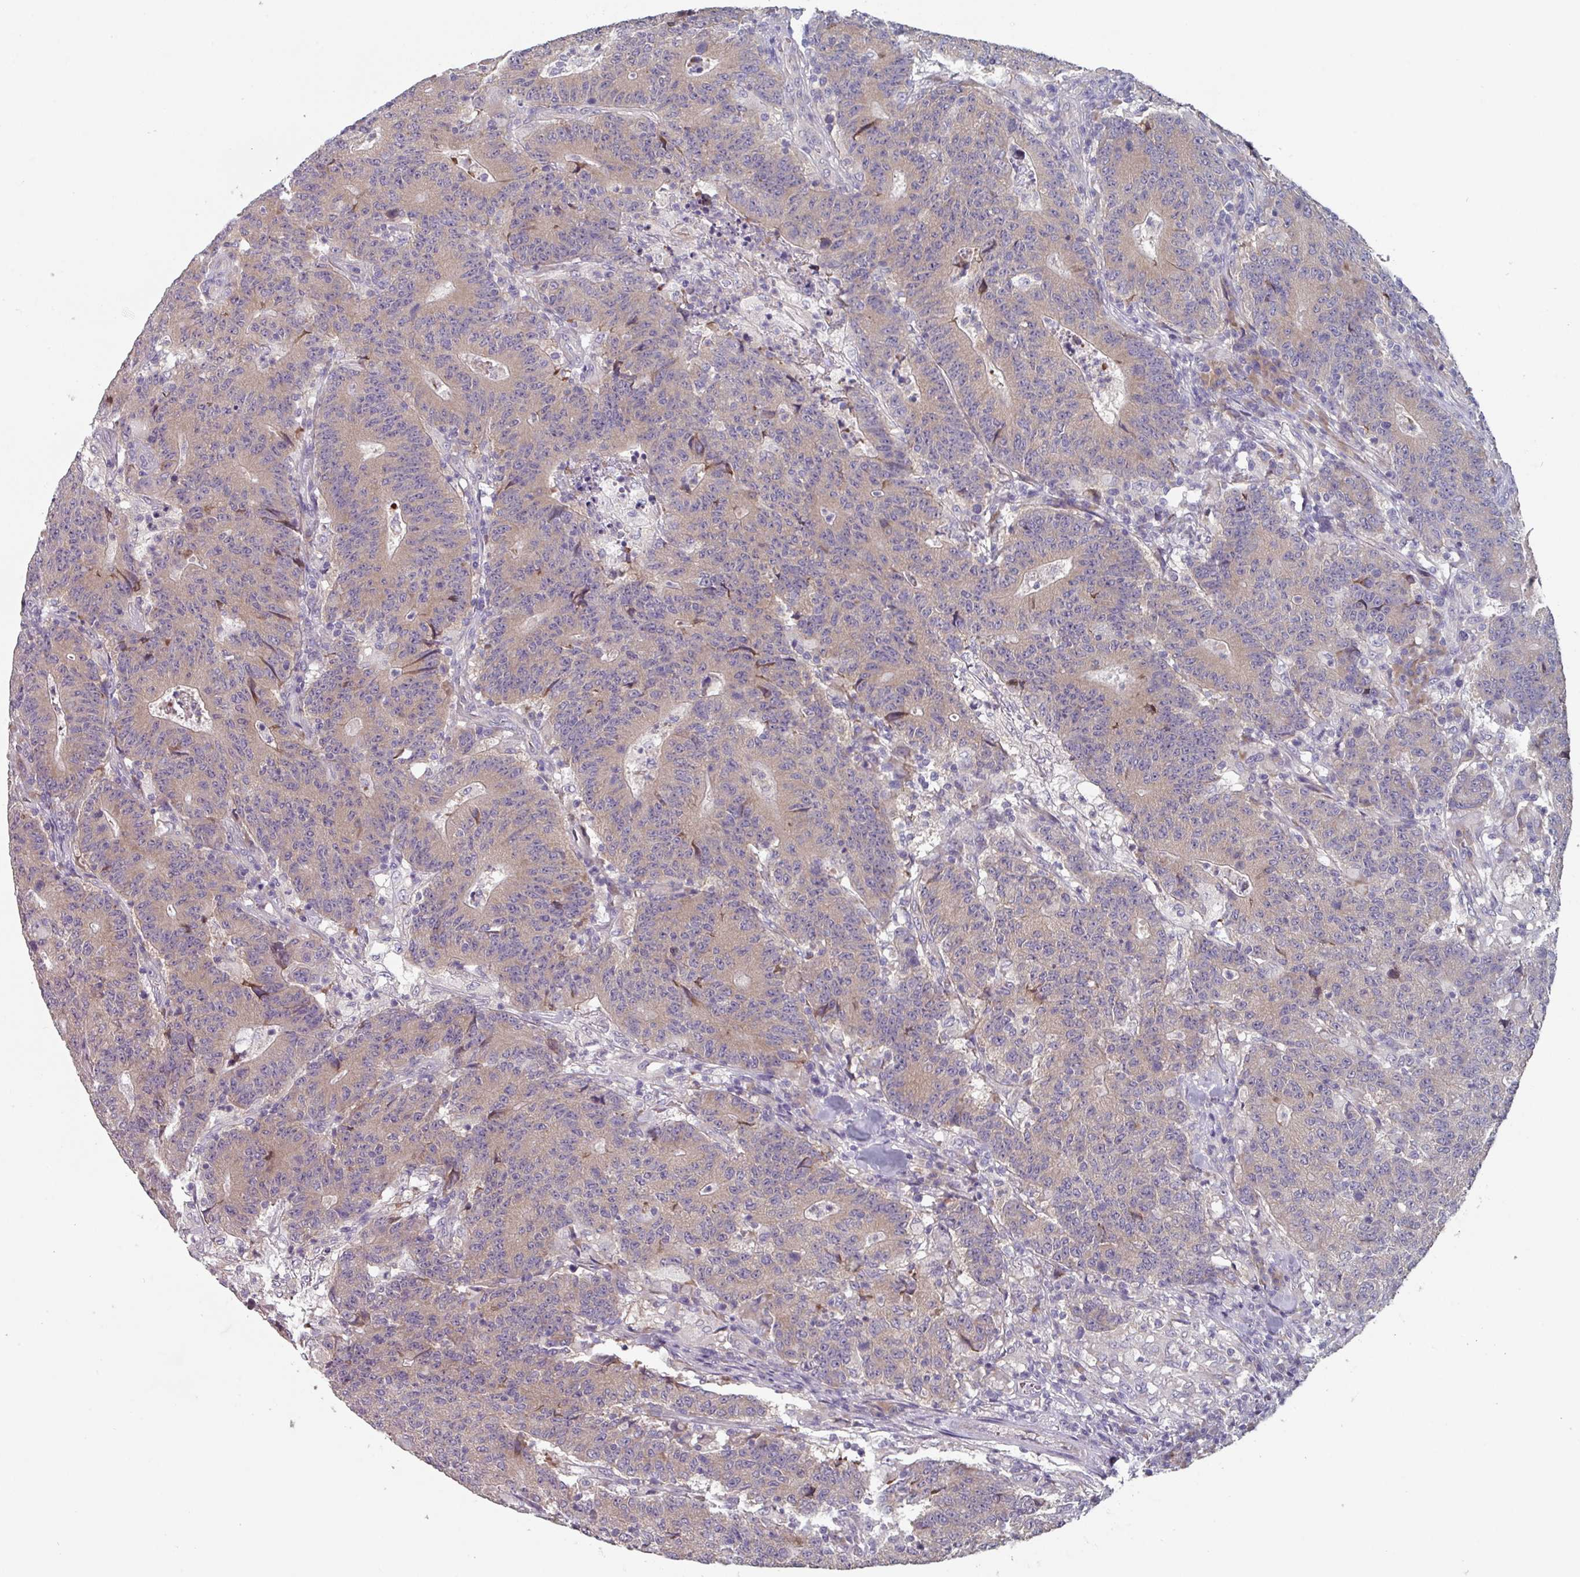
{"staining": {"intensity": "weak", "quantity": "25%-75%", "location": "cytoplasmic/membranous"}, "tissue": "colorectal cancer", "cell_type": "Tumor cells", "image_type": "cancer", "snomed": [{"axis": "morphology", "description": "Adenocarcinoma, NOS"}, {"axis": "topography", "description": "Colon"}], "caption": "Tumor cells exhibit low levels of weak cytoplasmic/membranous expression in approximately 25%-75% of cells in colorectal cancer (adenocarcinoma).", "gene": "PRAMEF8", "patient": {"sex": "female", "age": 75}}